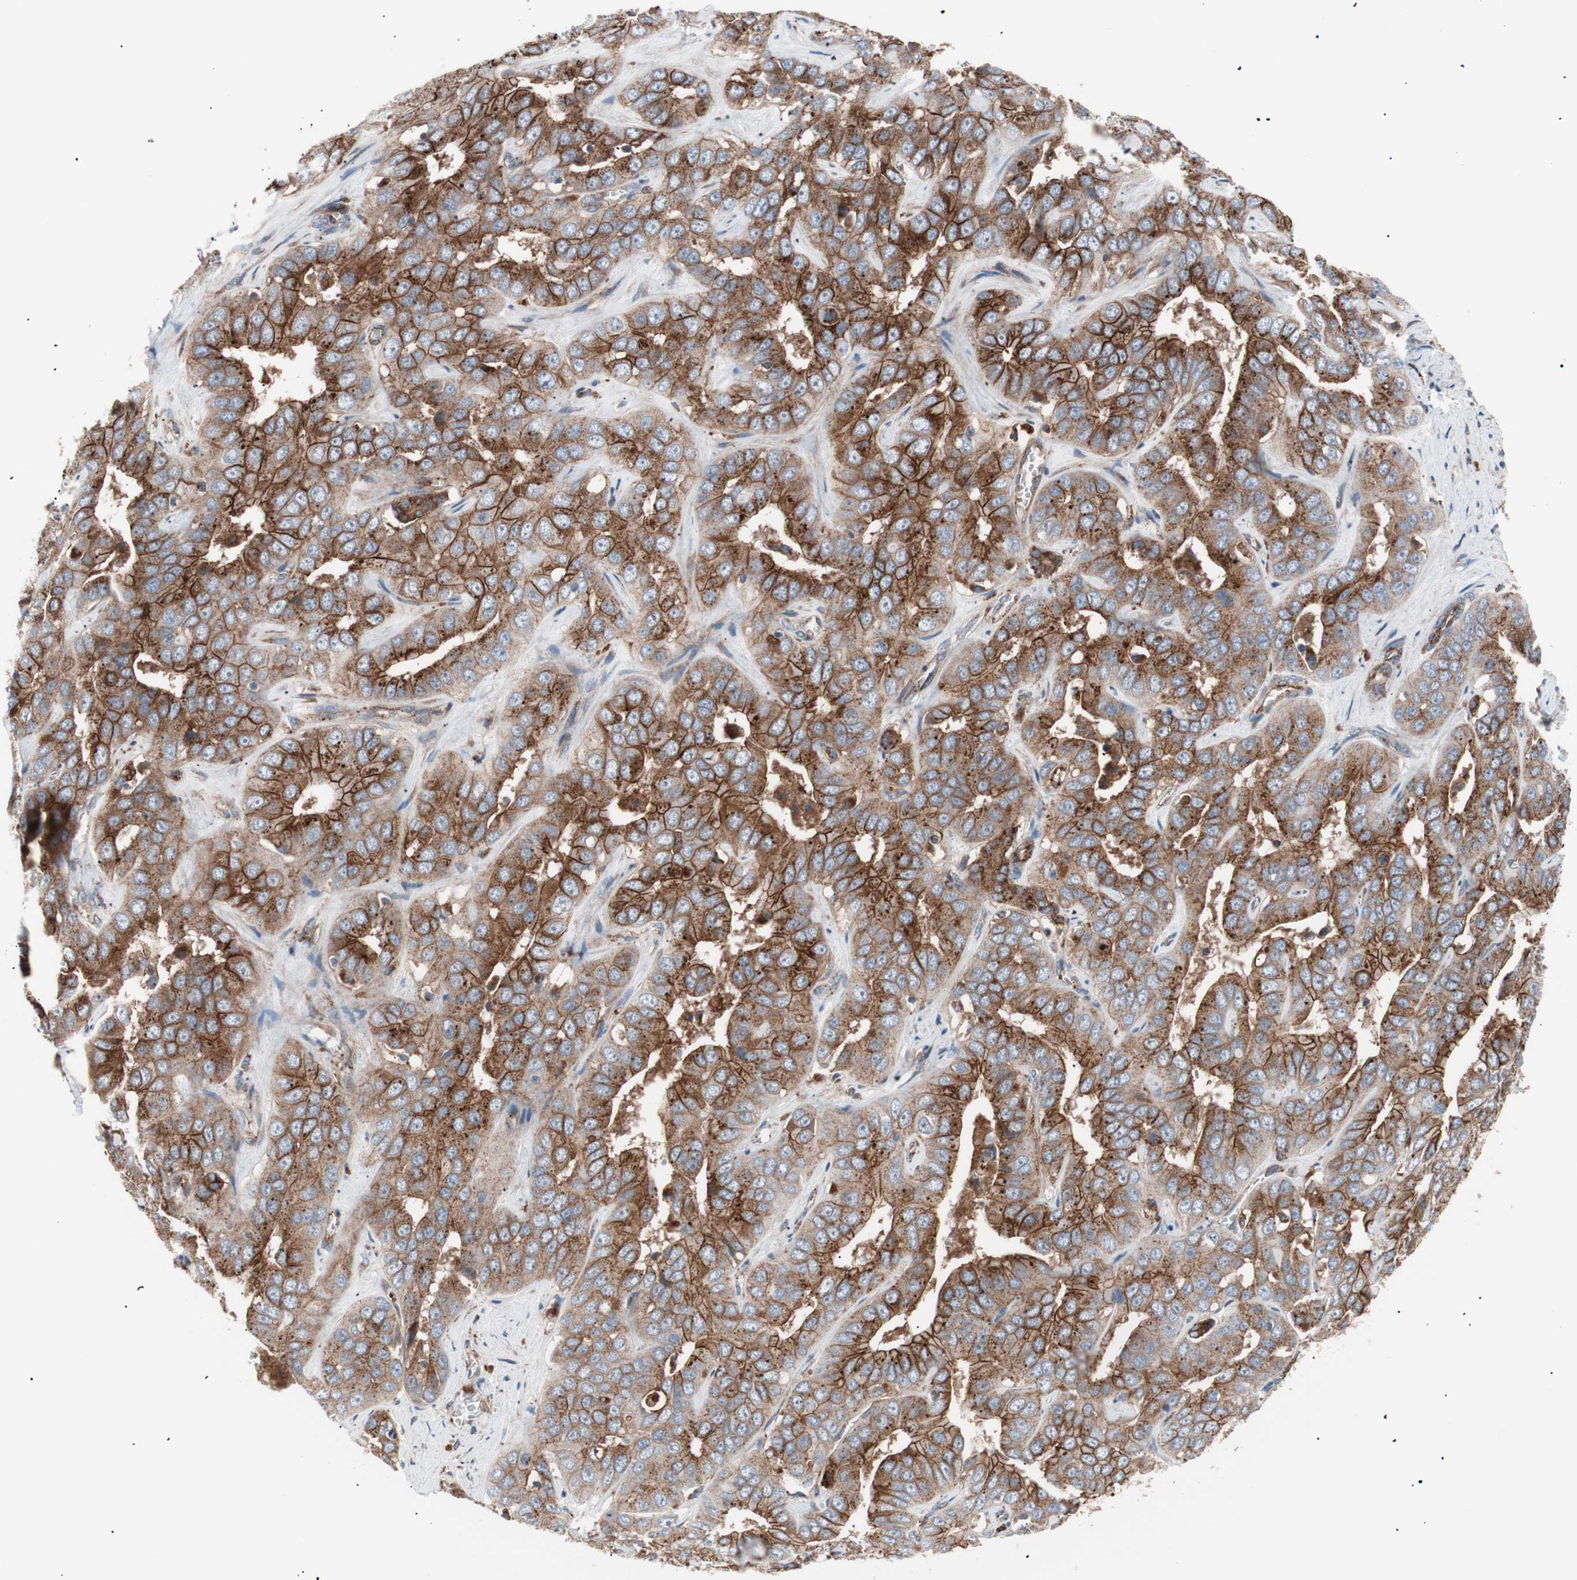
{"staining": {"intensity": "strong", "quantity": ">75%", "location": "cytoplasmic/membranous"}, "tissue": "liver cancer", "cell_type": "Tumor cells", "image_type": "cancer", "snomed": [{"axis": "morphology", "description": "Cholangiocarcinoma"}, {"axis": "topography", "description": "Liver"}], "caption": "The image demonstrates immunohistochemical staining of liver cancer (cholangiocarcinoma). There is strong cytoplasmic/membranous positivity is appreciated in about >75% of tumor cells.", "gene": "FLOT2", "patient": {"sex": "female", "age": 52}}